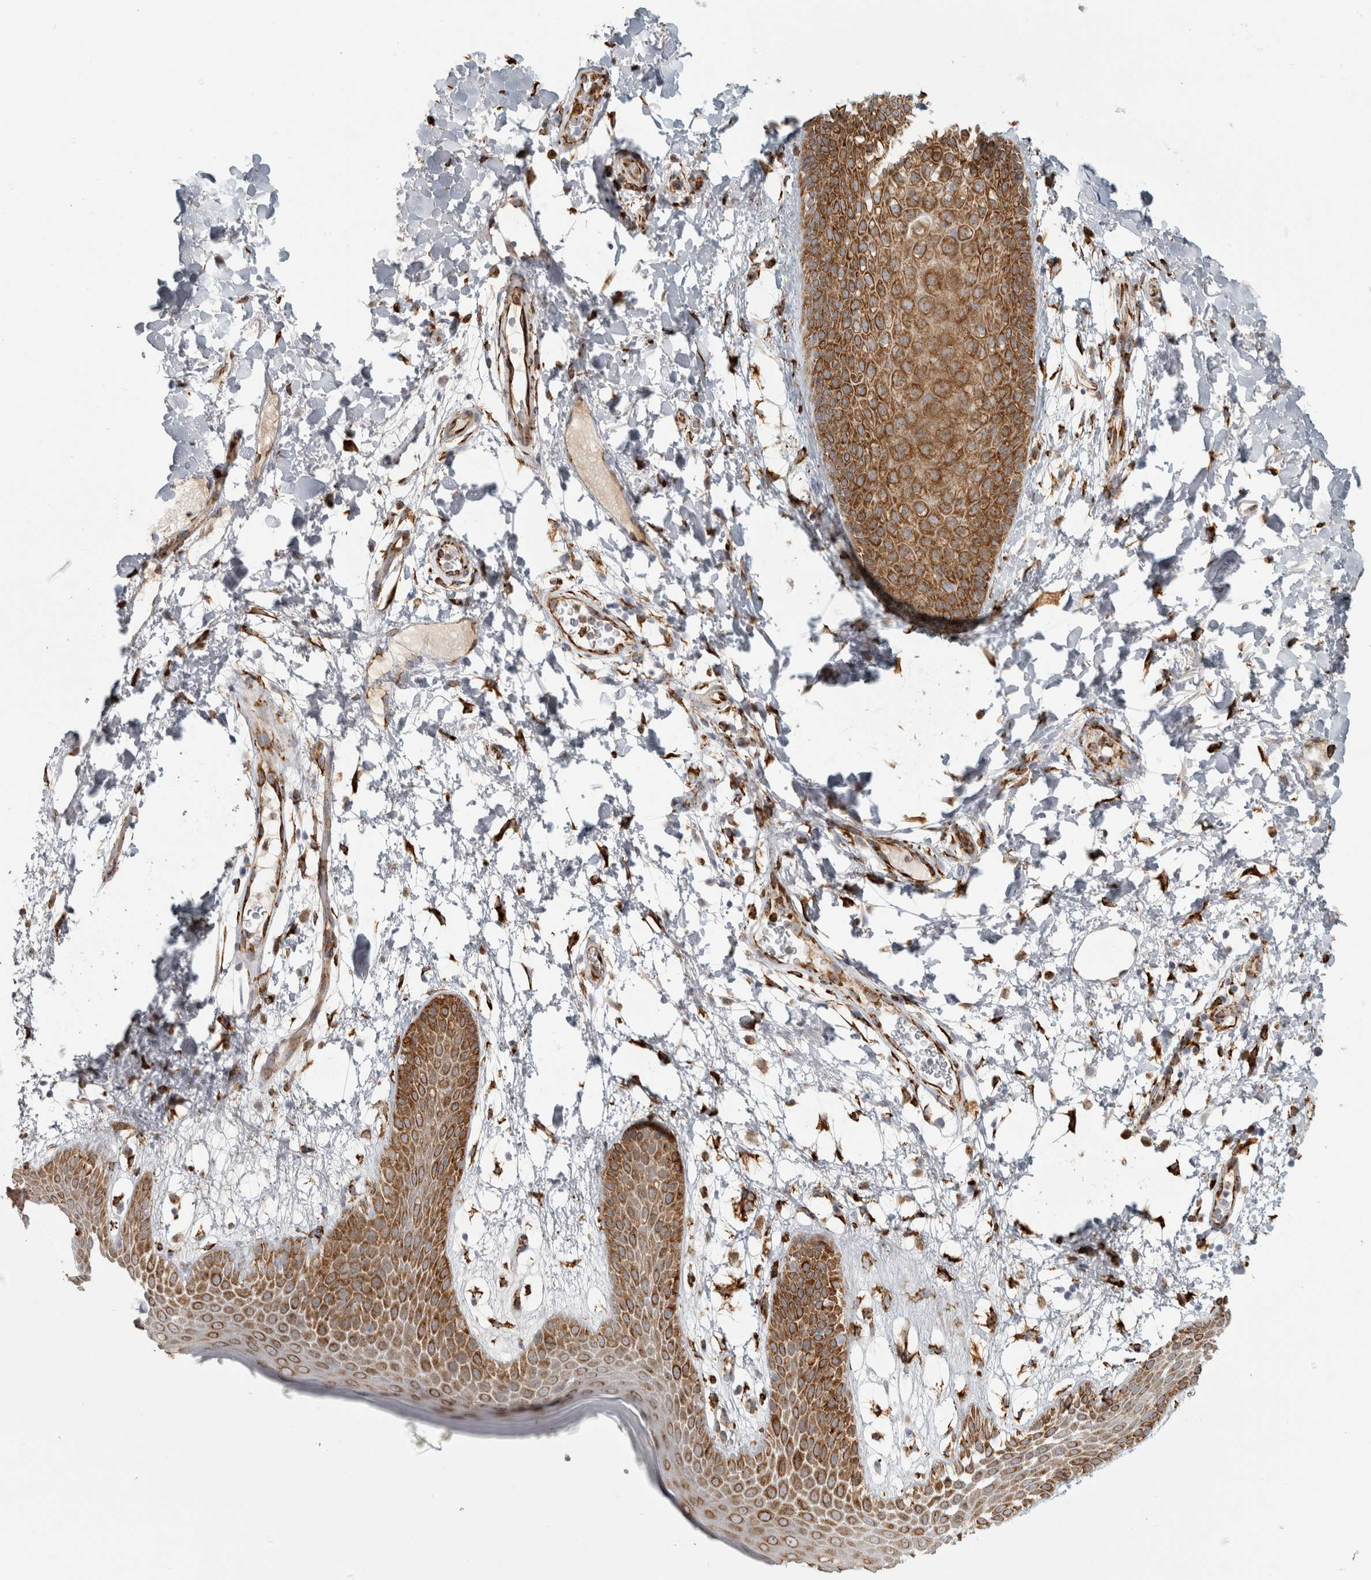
{"staining": {"intensity": "strong", "quantity": ">75%", "location": "cytoplasmic/membranous"}, "tissue": "skin", "cell_type": "Epidermal cells", "image_type": "normal", "snomed": [{"axis": "morphology", "description": "Normal tissue, NOS"}, {"axis": "topography", "description": "Anal"}], "caption": "Strong cytoplasmic/membranous positivity is seen in about >75% of epidermal cells in normal skin. Nuclei are stained in blue.", "gene": "OSTN", "patient": {"sex": "male", "age": 74}}